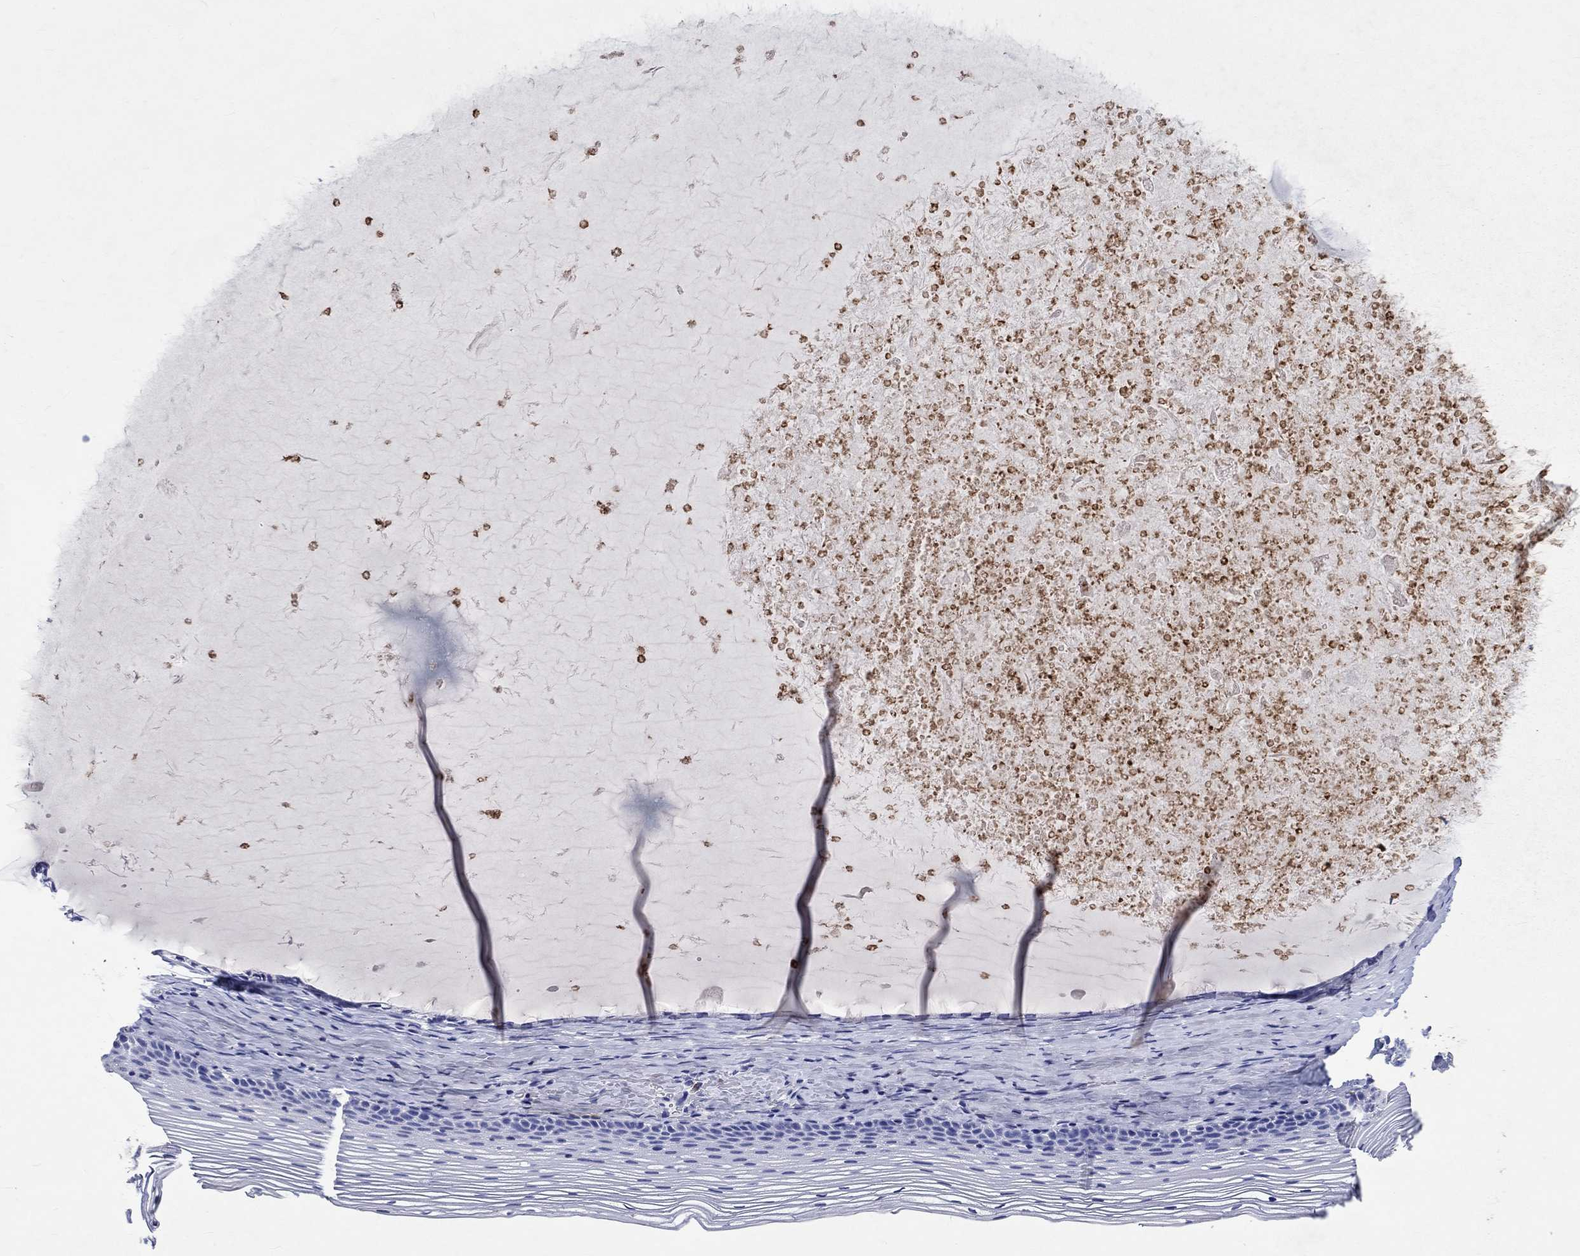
{"staining": {"intensity": "negative", "quantity": "none", "location": "none"}, "tissue": "cervix", "cell_type": "Glandular cells", "image_type": "normal", "snomed": [{"axis": "morphology", "description": "Normal tissue, NOS"}, {"axis": "topography", "description": "Cervix"}], "caption": "A micrograph of human cervix is negative for staining in glandular cells. (DAB IHC with hematoxylin counter stain).", "gene": "EPX", "patient": {"sex": "female", "age": 39}}